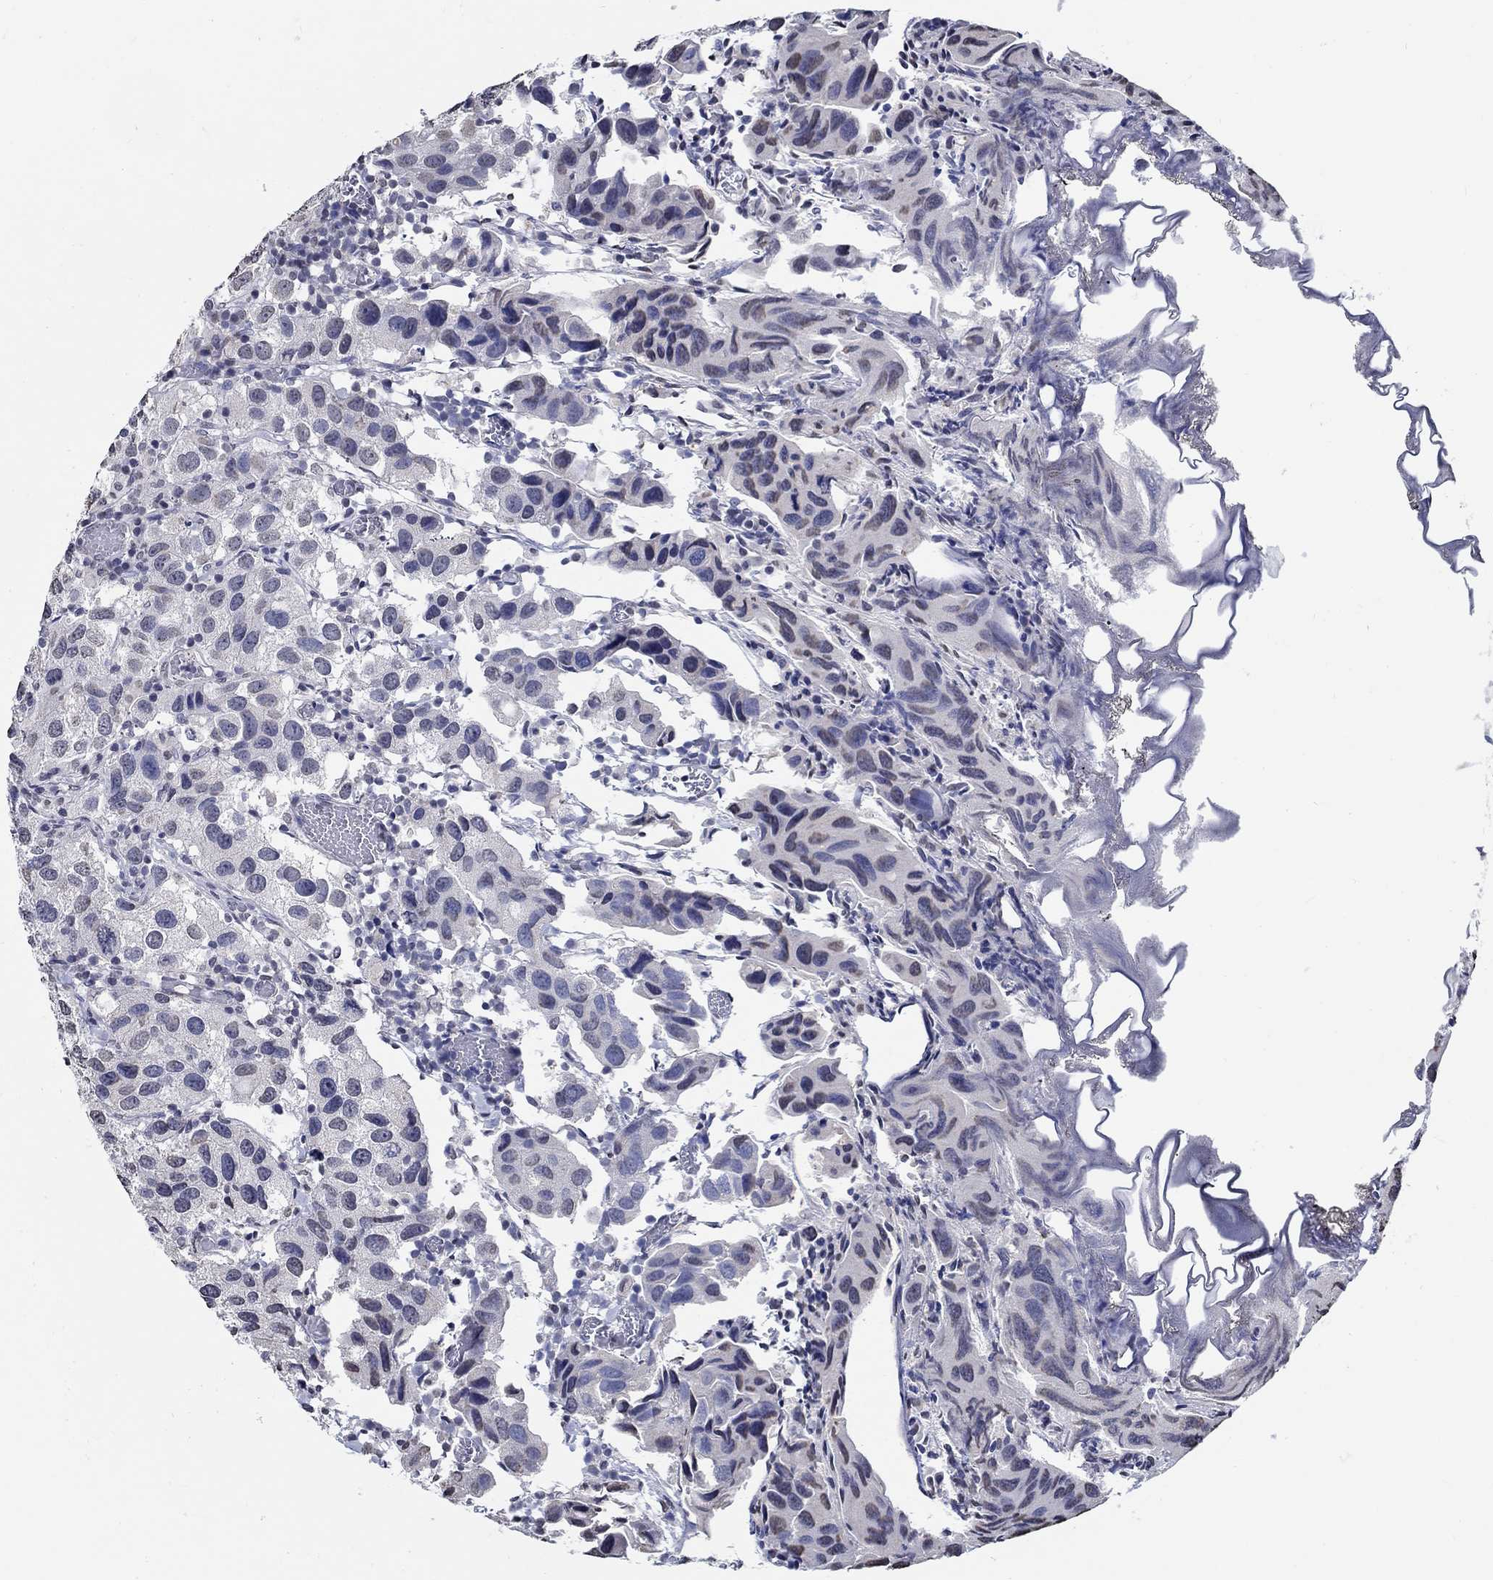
{"staining": {"intensity": "negative", "quantity": "none", "location": "none"}, "tissue": "urothelial cancer", "cell_type": "Tumor cells", "image_type": "cancer", "snomed": [{"axis": "morphology", "description": "Urothelial carcinoma, High grade"}, {"axis": "topography", "description": "Urinary bladder"}], "caption": "Tumor cells show no significant expression in urothelial cancer. (Brightfield microscopy of DAB (3,3'-diaminobenzidine) immunohistochemistry (IHC) at high magnification).", "gene": "PDE1B", "patient": {"sex": "male", "age": 79}}